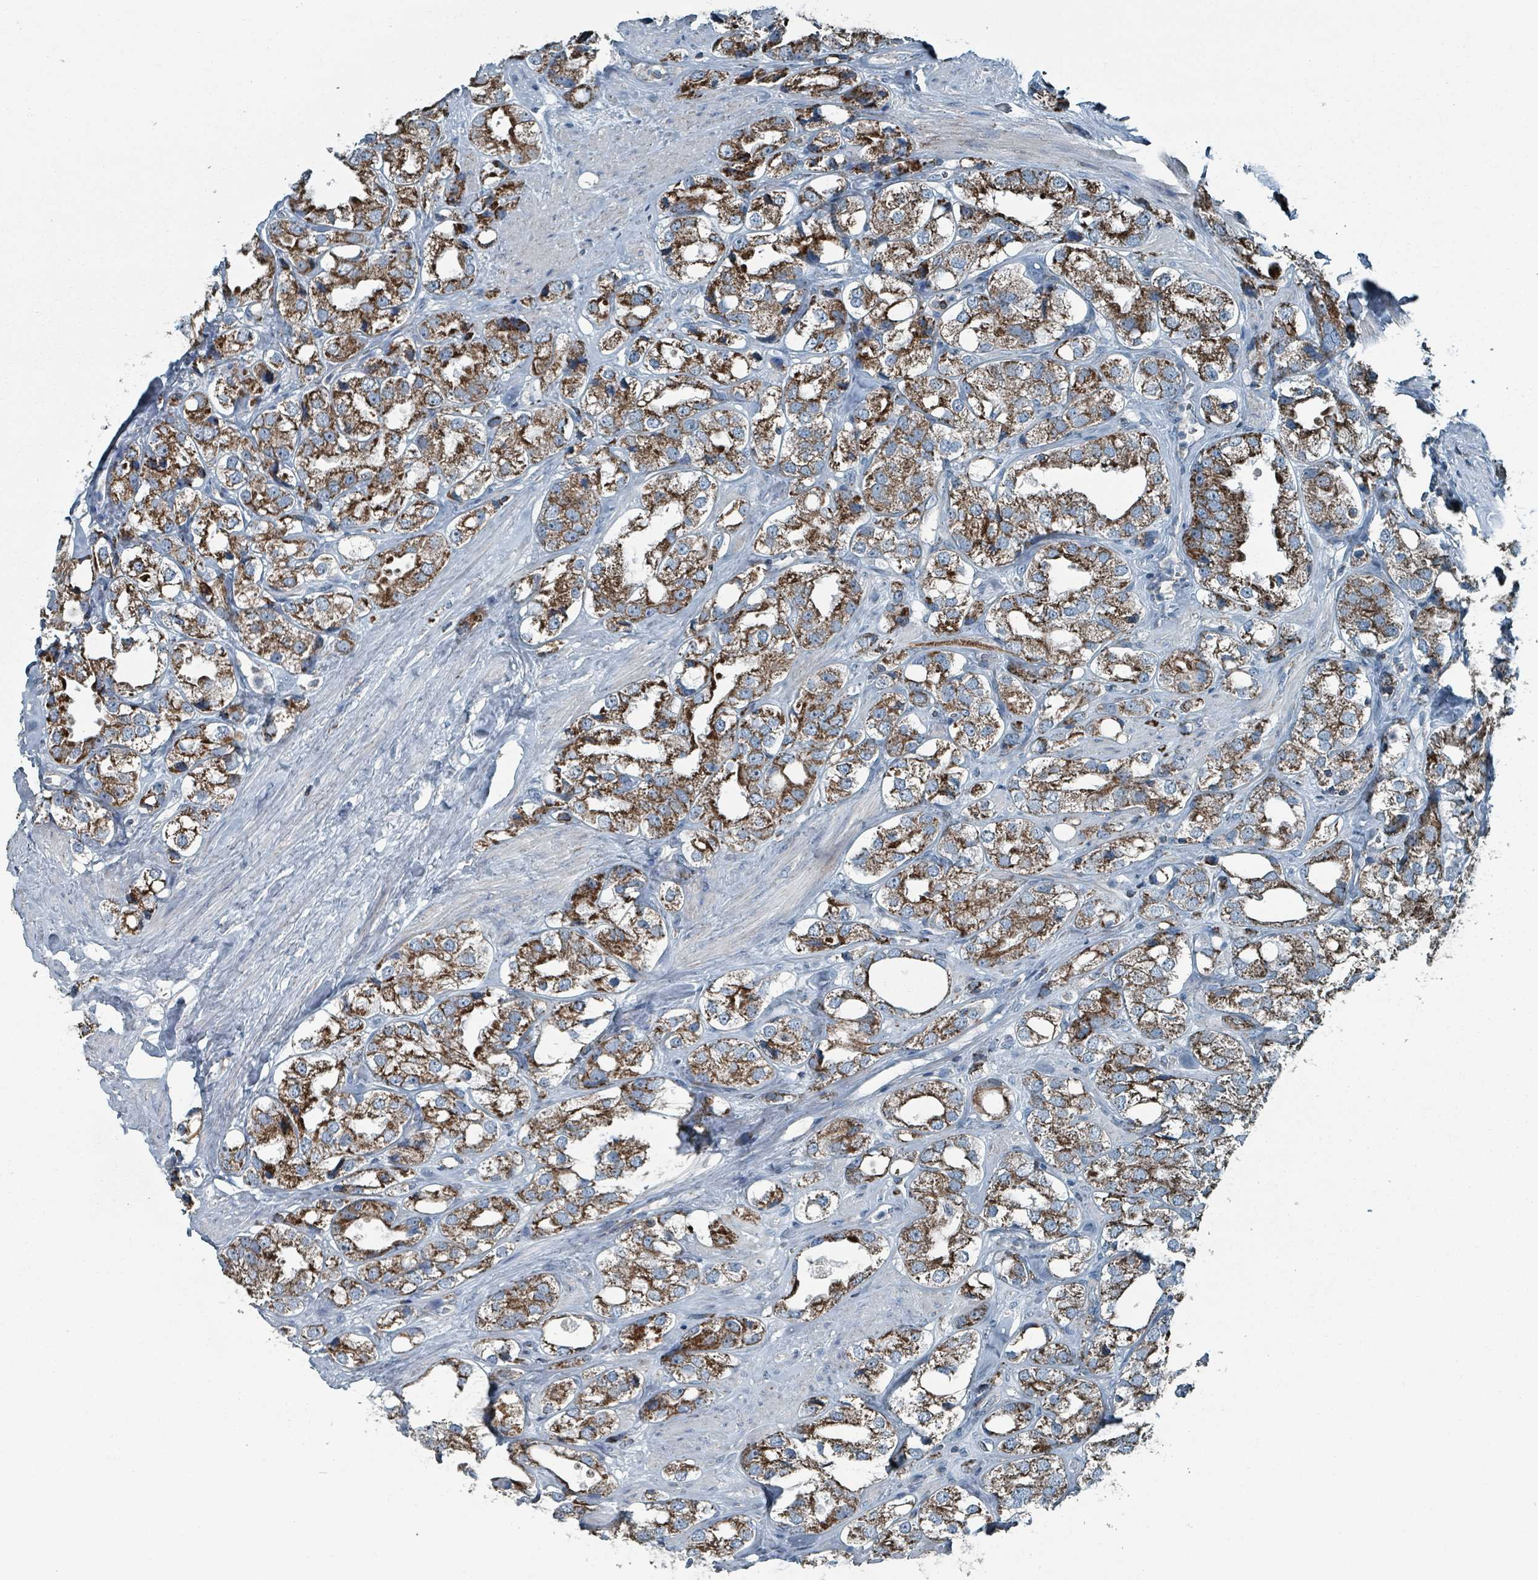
{"staining": {"intensity": "moderate", "quantity": ">75%", "location": "cytoplasmic/membranous"}, "tissue": "prostate cancer", "cell_type": "Tumor cells", "image_type": "cancer", "snomed": [{"axis": "morphology", "description": "Adenocarcinoma, NOS"}, {"axis": "topography", "description": "Prostate"}], "caption": "Immunohistochemistry (IHC) (DAB (3,3'-diaminobenzidine)) staining of adenocarcinoma (prostate) exhibits moderate cytoplasmic/membranous protein positivity in approximately >75% of tumor cells.", "gene": "ABHD18", "patient": {"sex": "male", "age": 79}}